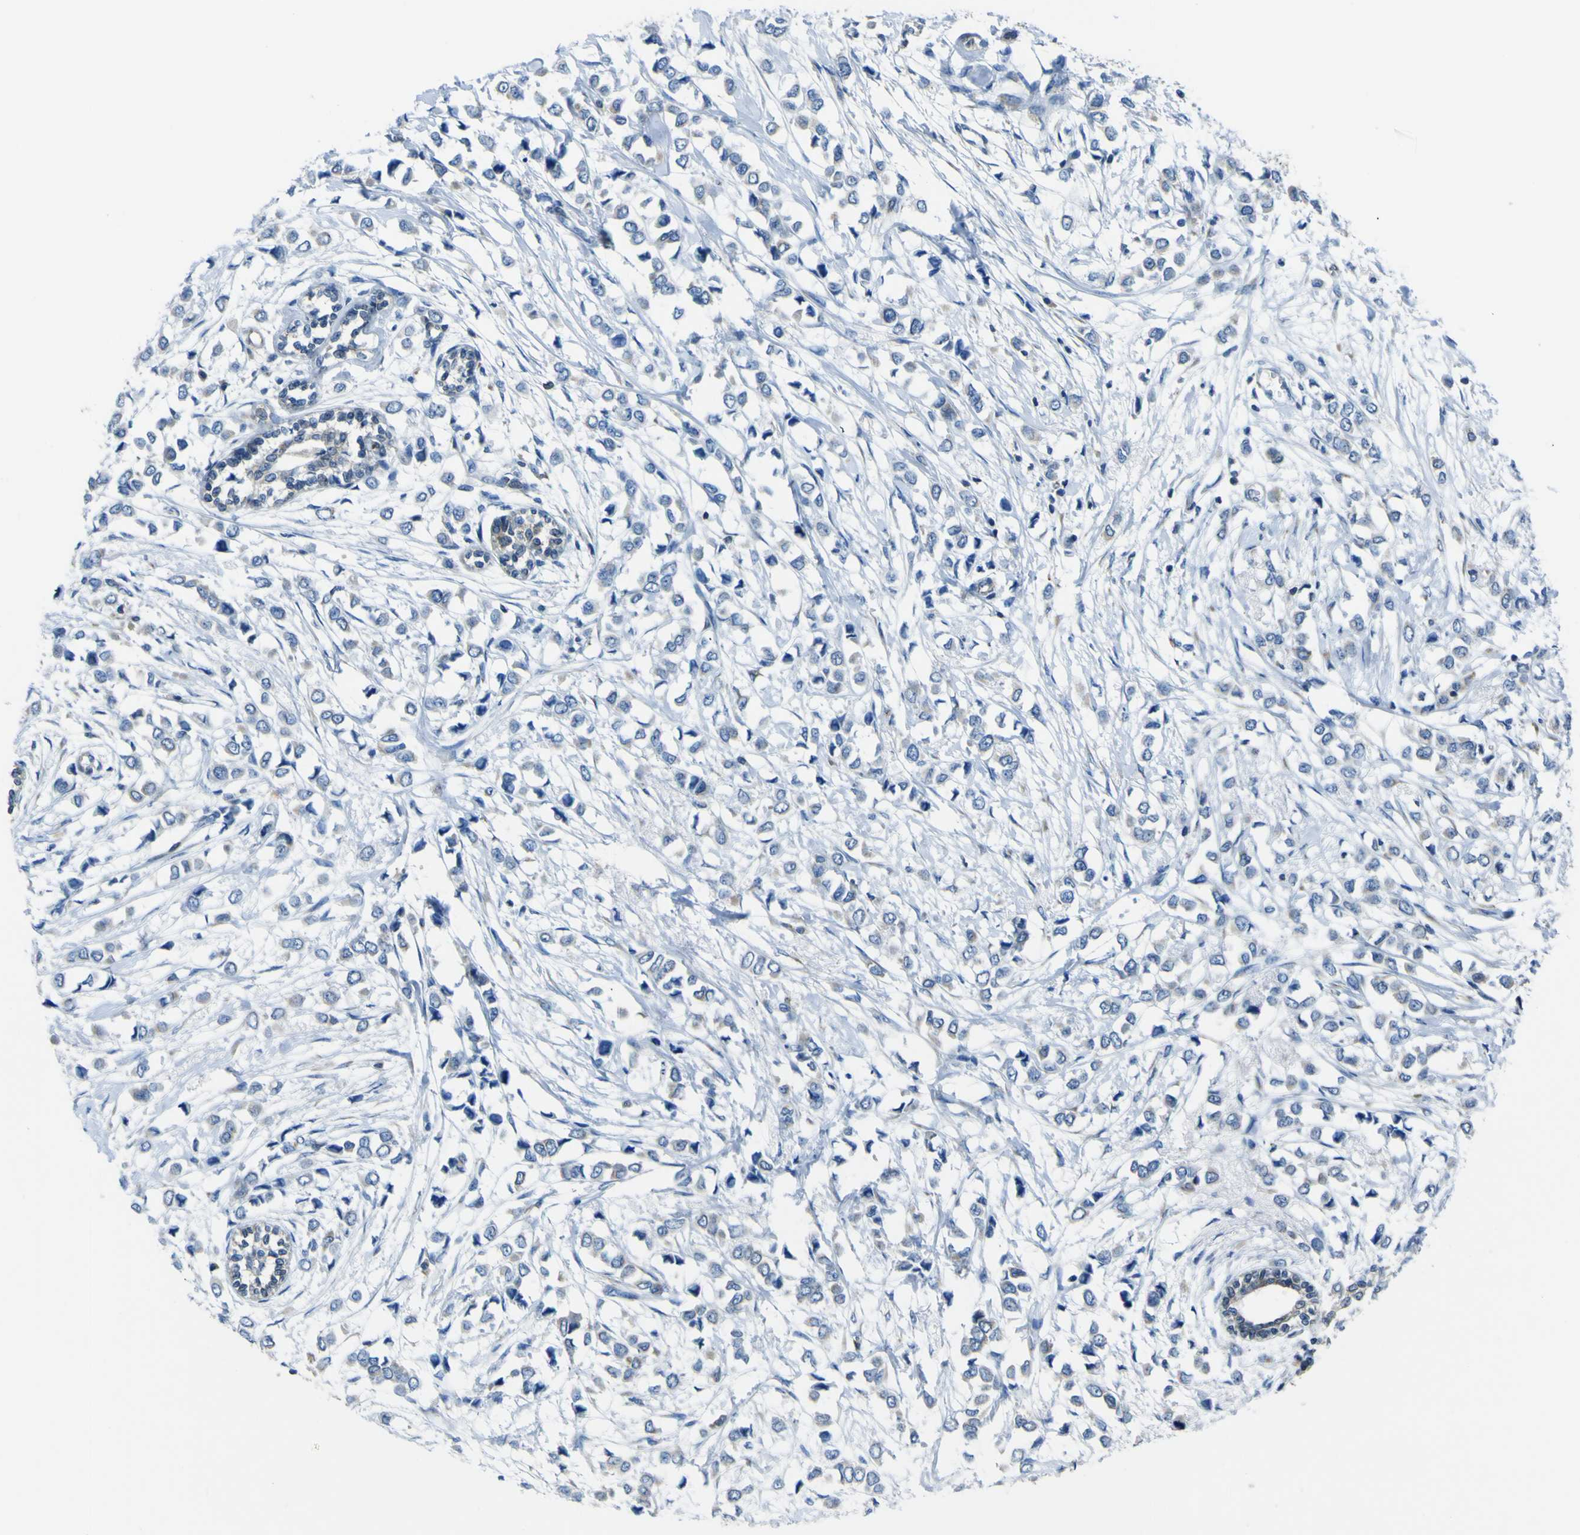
{"staining": {"intensity": "negative", "quantity": "none", "location": "none"}, "tissue": "breast cancer", "cell_type": "Tumor cells", "image_type": "cancer", "snomed": [{"axis": "morphology", "description": "Lobular carcinoma"}, {"axis": "topography", "description": "Breast"}], "caption": "This is a image of immunohistochemistry staining of lobular carcinoma (breast), which shows no staining in tumor cells.", "gene": "STIM1", "patient": {"sex": "female", "age": 51}}